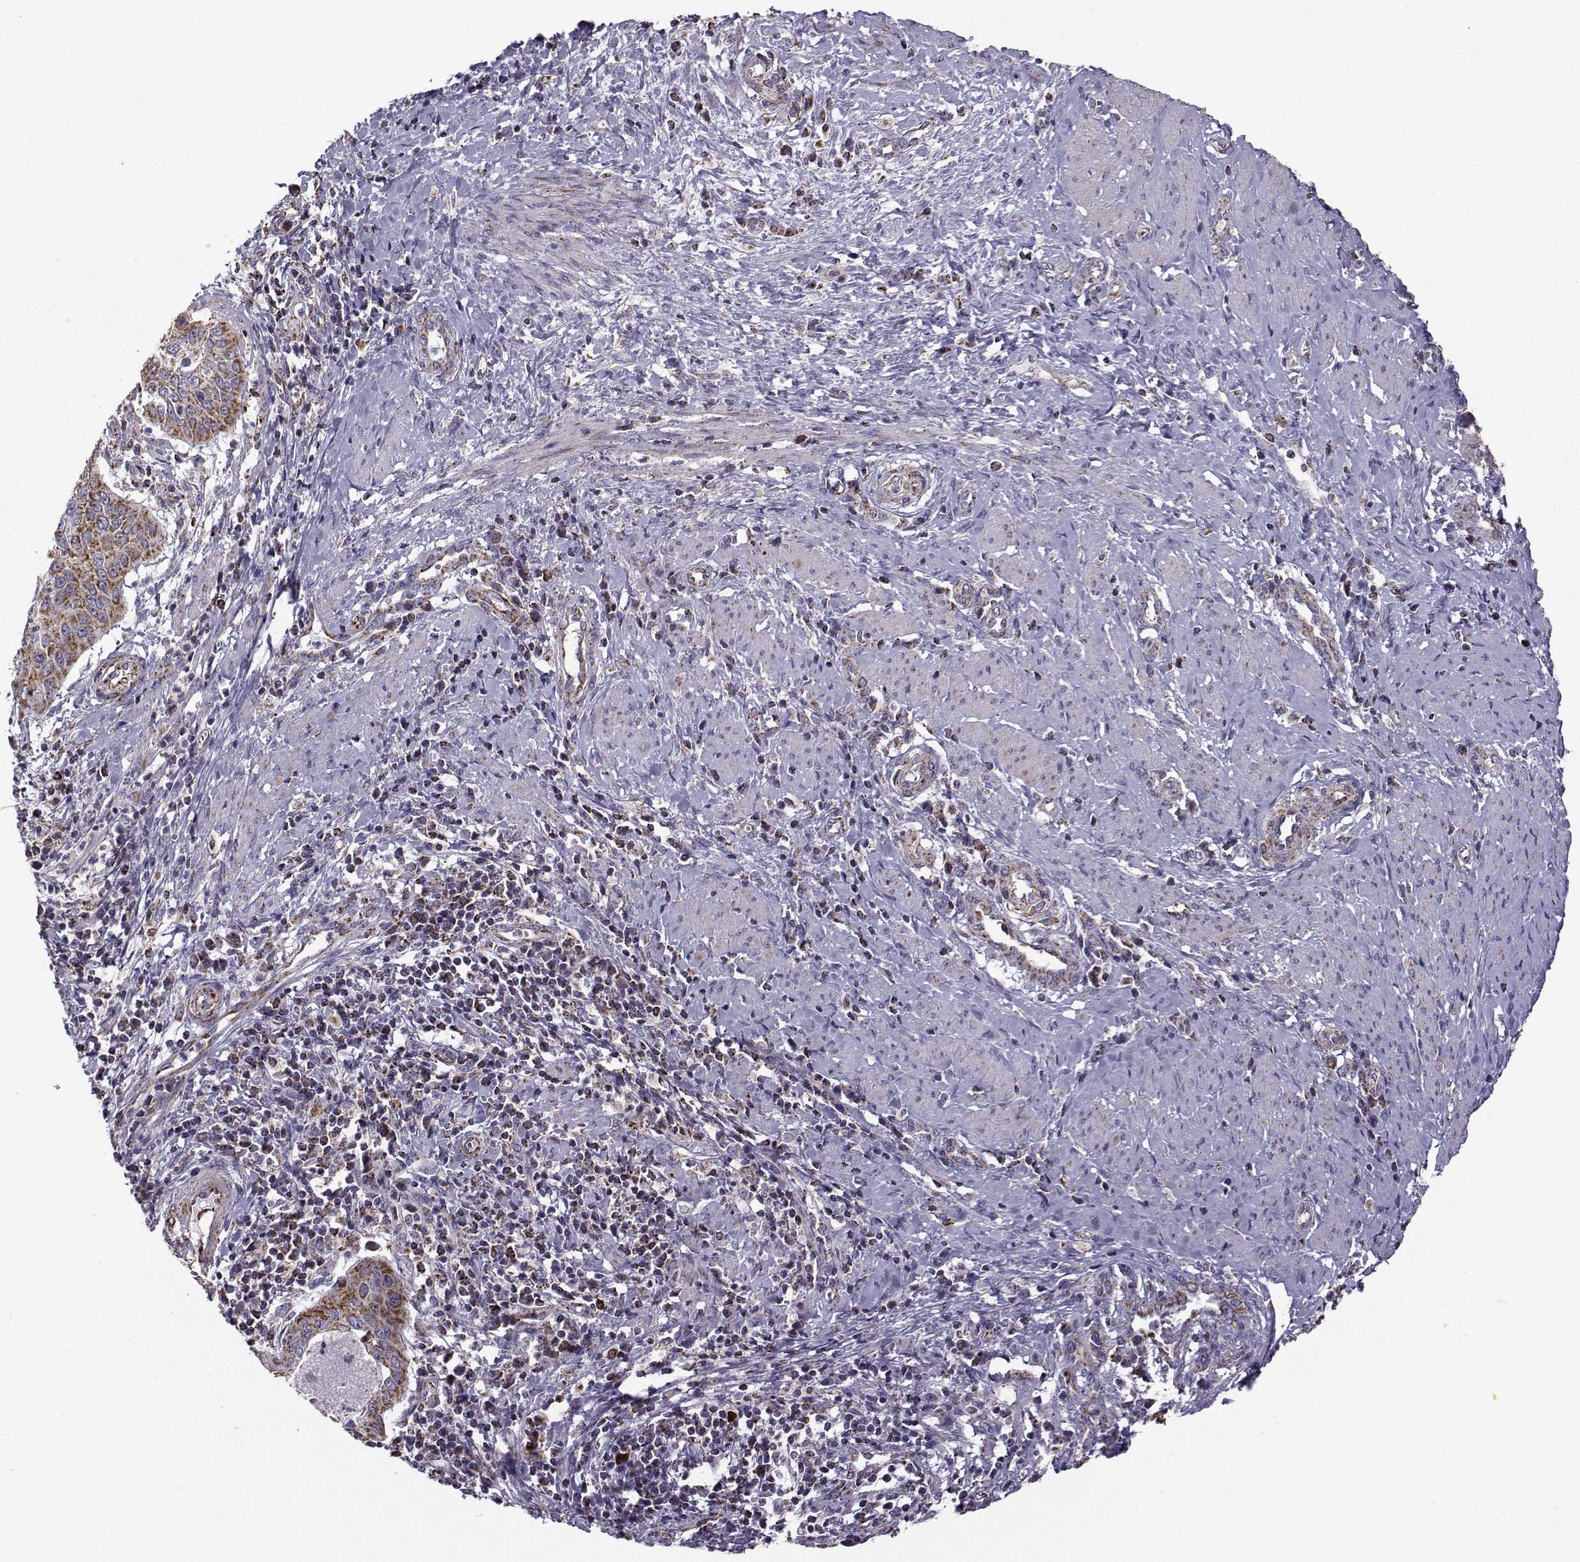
{"staining": {"intensity": "moderate", "quantity": ">75%", "location": "cytoplasmic/membranous"}, "tissue": "cervical cancer", "cell_type": "Tumor cells", "image_type": "cancer", "snomed": [{"axis": "morphology", "description": "Squamous cell carcinoma, NOS"}, {"axis": "topography", "description": "Cervix"}], "caption": "A brown stain shows moderate cytoplasmic/membranous expression of a protein in human cervical squamous cell carcinoma tumor cells.", "gene": "NECAB3", "patient": {"sex": "female", "age": 39}}